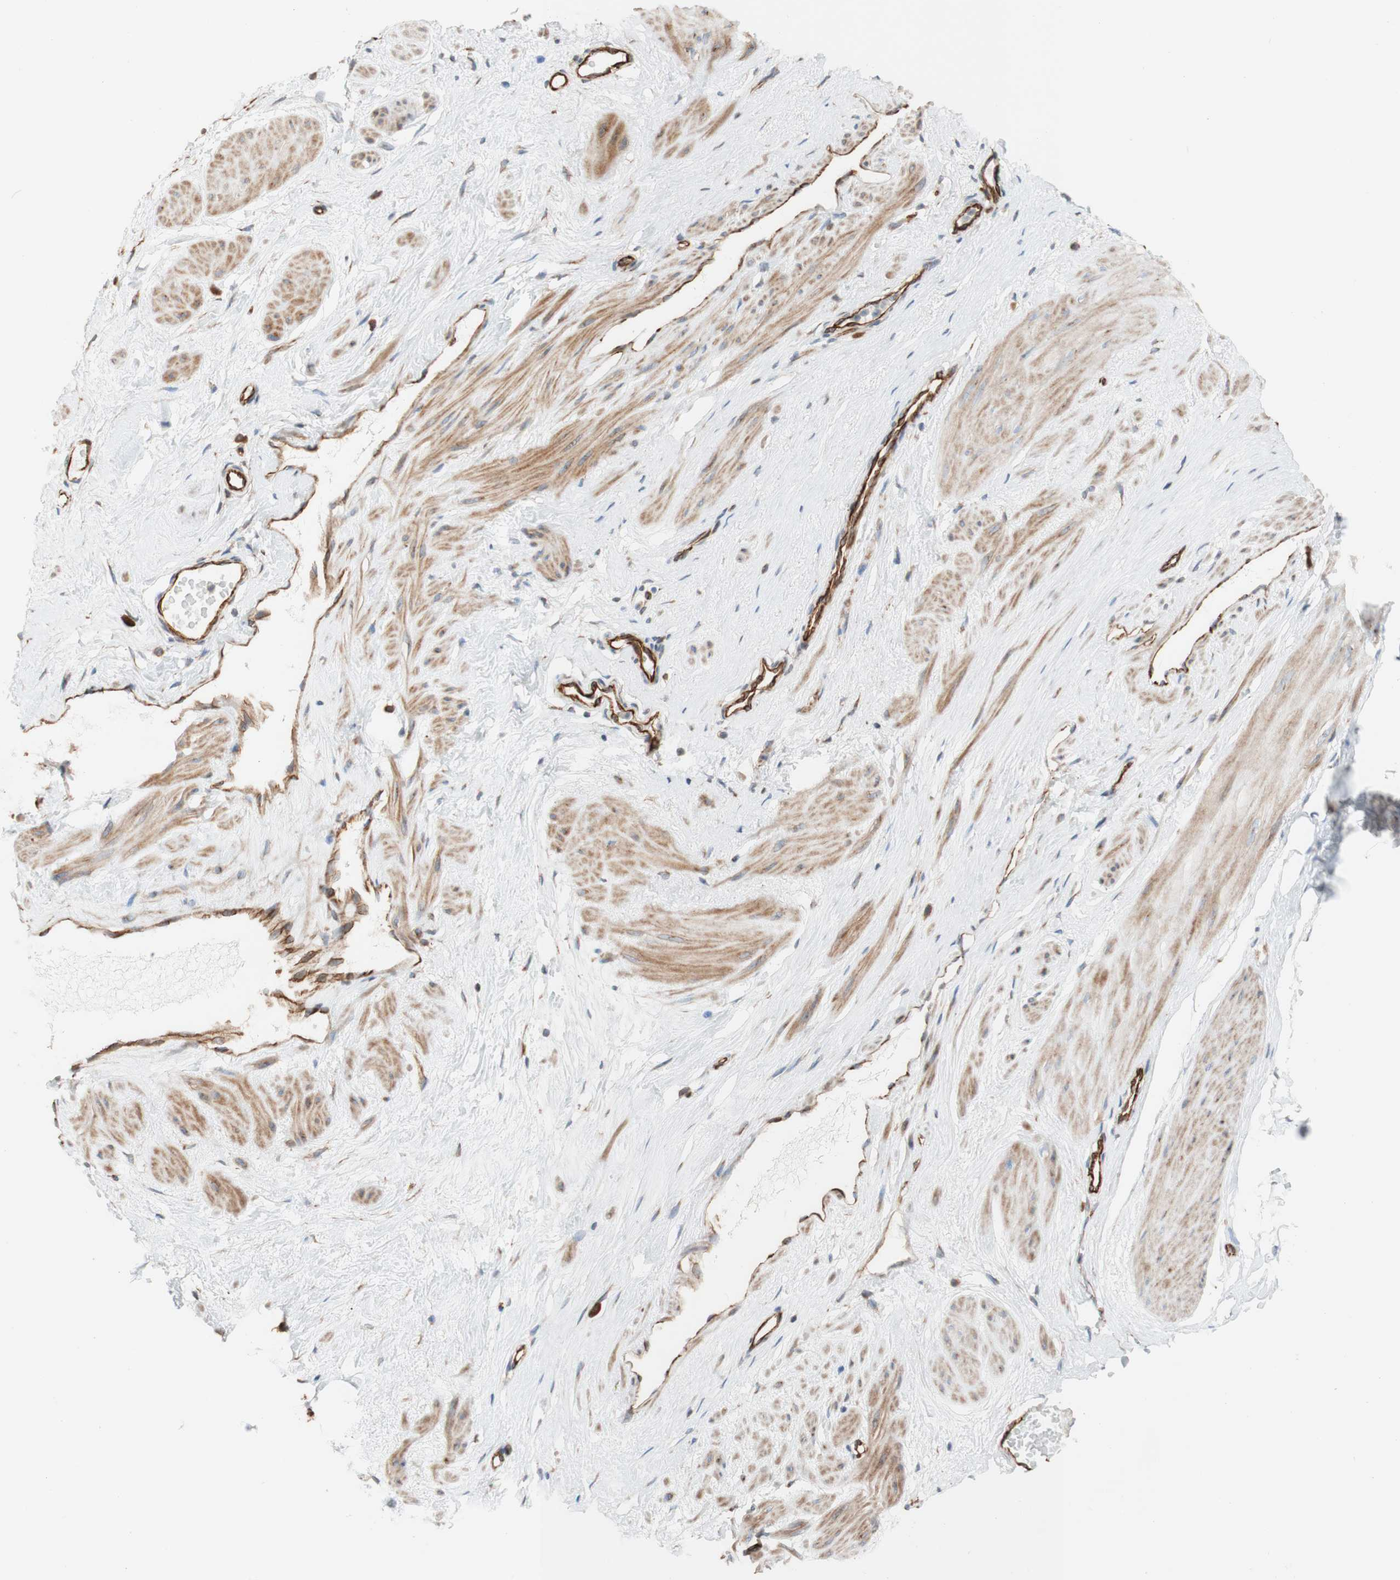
{"staining": {"intensity": "strong", "quantity": ">75%", "location": "cytoplasmic/membranous"}, "tissue": "adipose tissue", "cell_type": "Adipocytes", "image_type": "normal", "snomed": [{"axis": "morphology", "description": "Normal tissue, NOS"}, {"axis": "topography", "description": "Soft tissue"}, {"axis": "topography", "description": "Vascular tissue"}], "caption": "Adipocytes exhibit strong cytoplasmic/membranous positivity in about >75% of cells in unremarkable adipose tissue.", "gene": "C1orf43", "patient": {"sex": "female", "age": 35}}